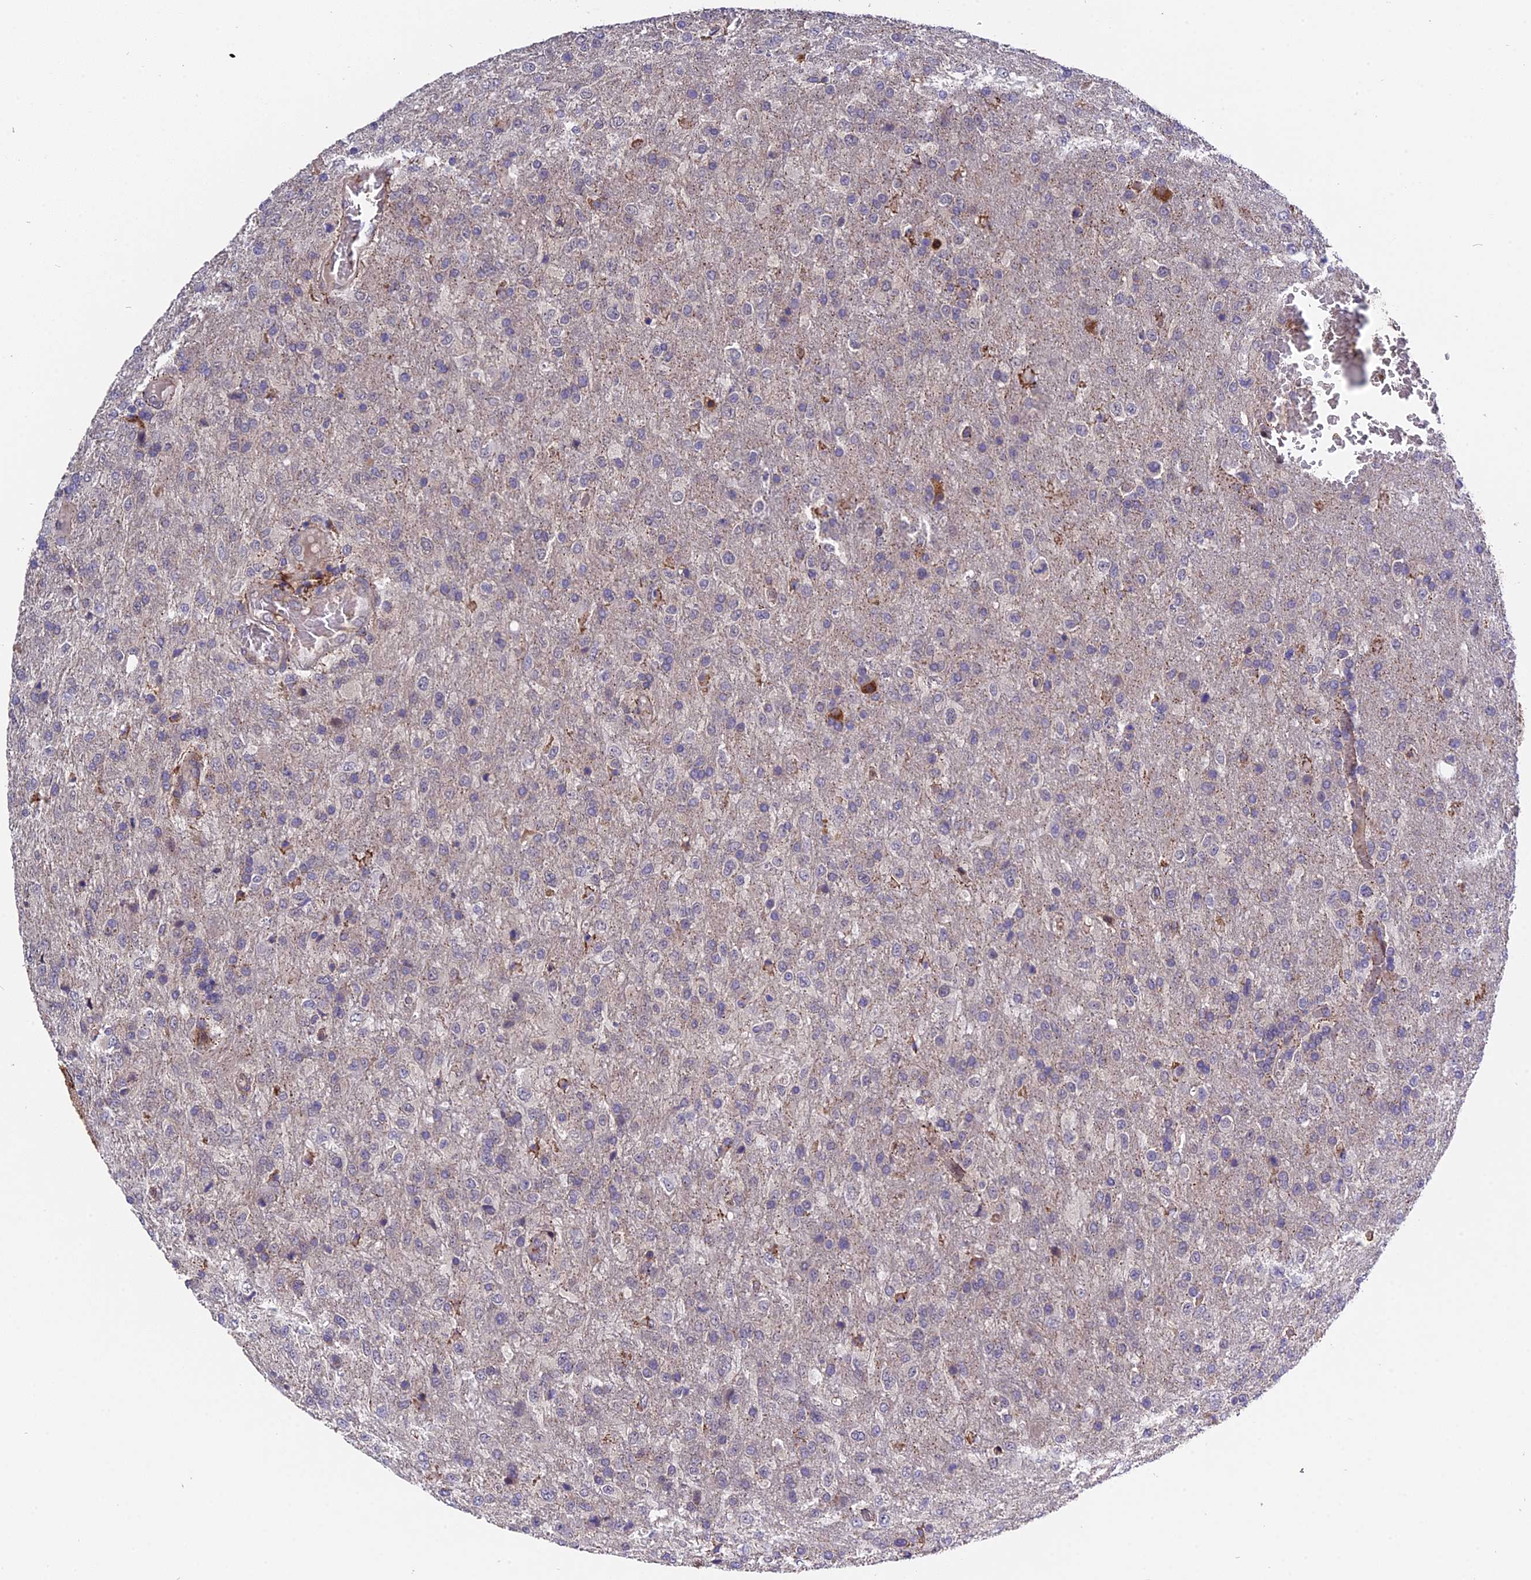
{"staining": {"intensity": "weak", "quantity": "<25%", "location": "cytoplasmic/membranous"}, "tissue": "glioma", "cell_type": "Tumor cells", "image_type": "cancer", "snomed": [{"axis": "morphology", "description": "Glioma, malignant, High grade"}, {"axis": "topography", "description": "Brain"}], "caption": "The immunohistochemistry (IHC) photomicrograph has no significant positivity in tumor cells of glioma tissue.", "gene": "TRMT1", "patient": {"sex": "female", "age": 74}}